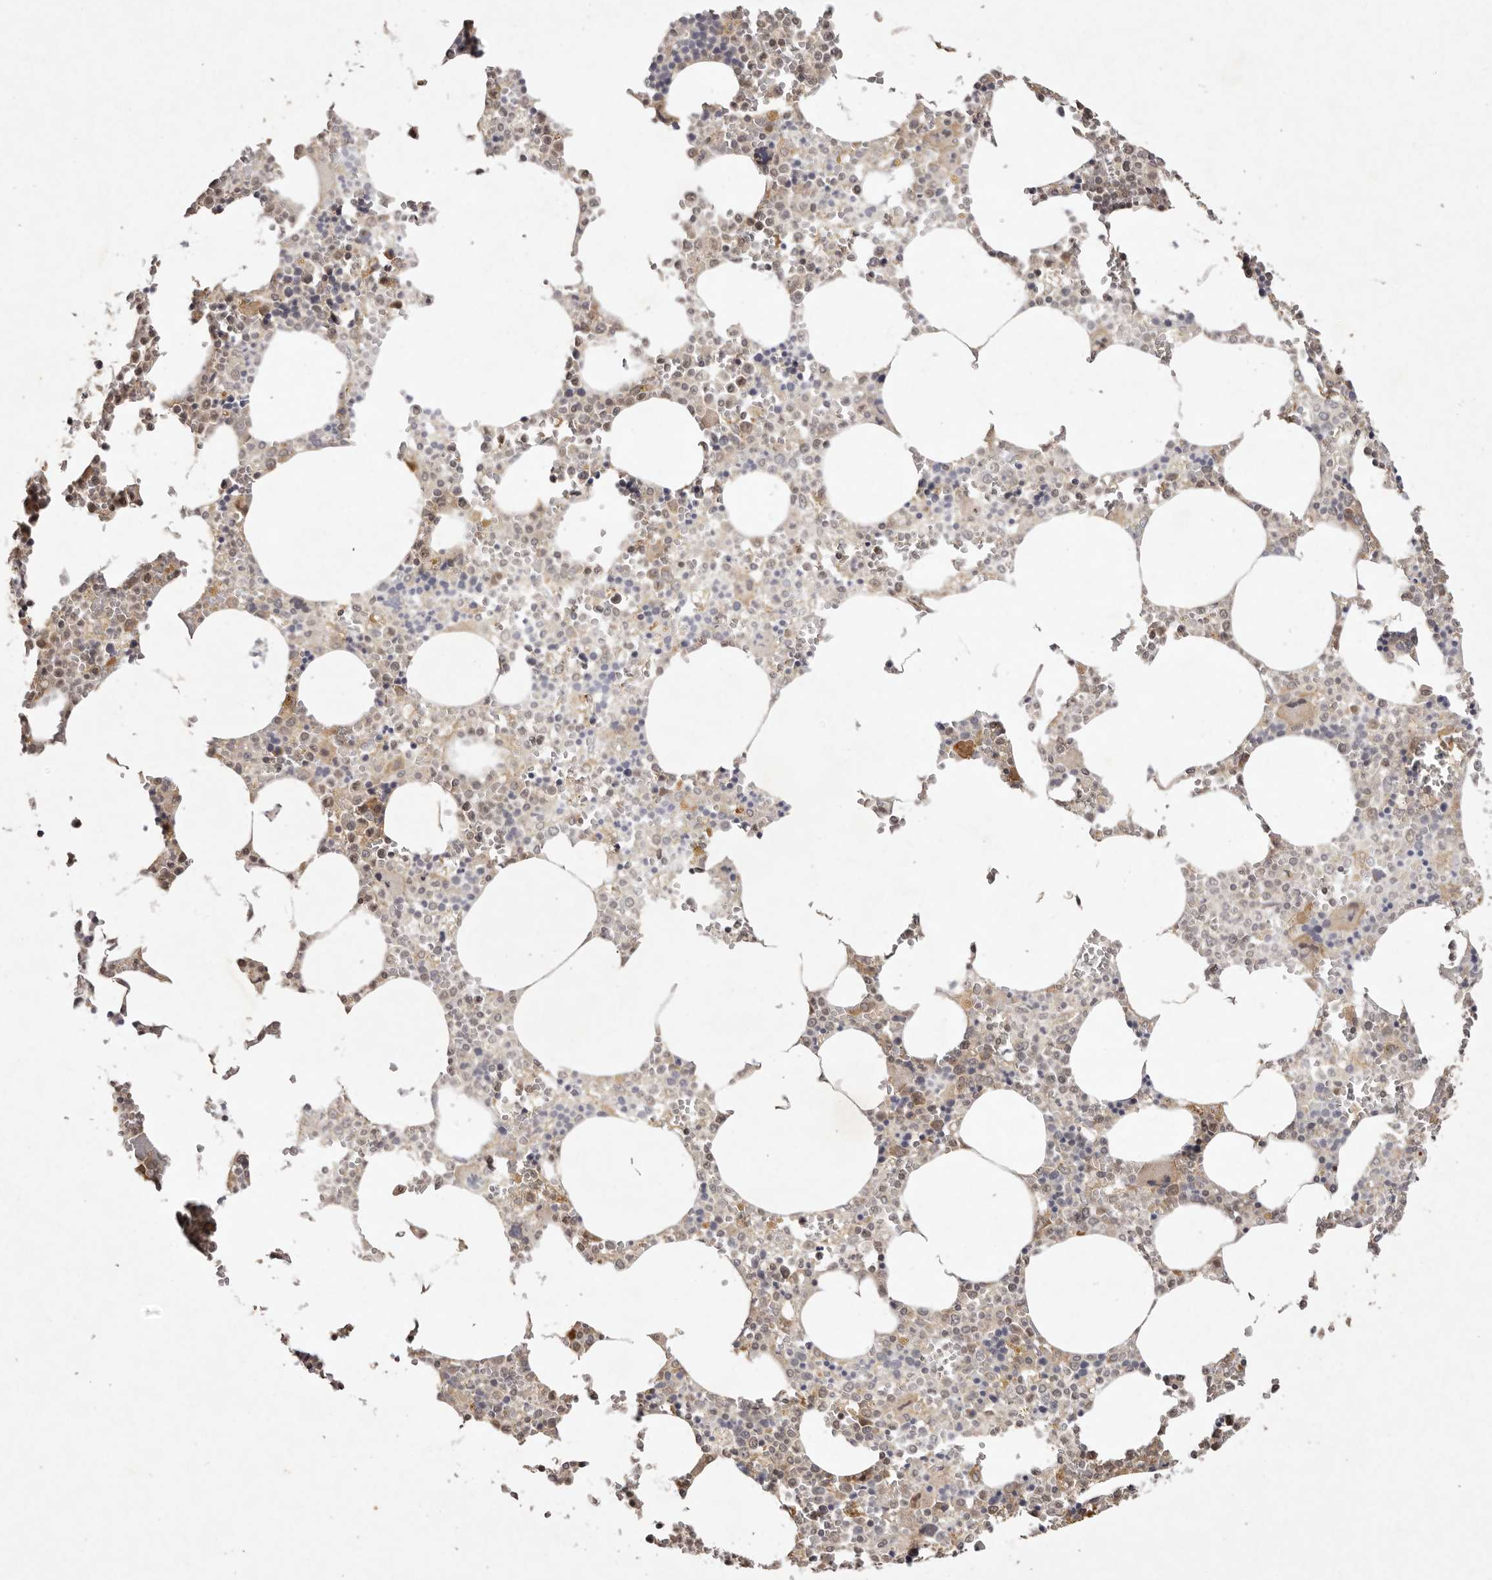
{"staining": {"intensity": "moderate", "quantity": "<25%", "location": "cytoplasmic/membranous,nuclear"}, "tissue": "bone marrow", "cell_type": "Hematopoietic cells", "image_type": "normal", "snomed": [{"axis": "morphology", "description": "Normal tissue, NOS"}, {"axis": "topography", "description": "Bone marrow"}], "caption": "Immunohistochemical staining of benign human bone marrow displays moderate cytoplasmic/membranous,nuclear protein staining in approximately <25% of hematopoietic cells. The staining is performed using DAB brown chromogen to label protein expression. The nuclei are counter-stained blue using hematoxylin.", "gene": "BUD31", "patient": {"sex": "male", "age": 70}}